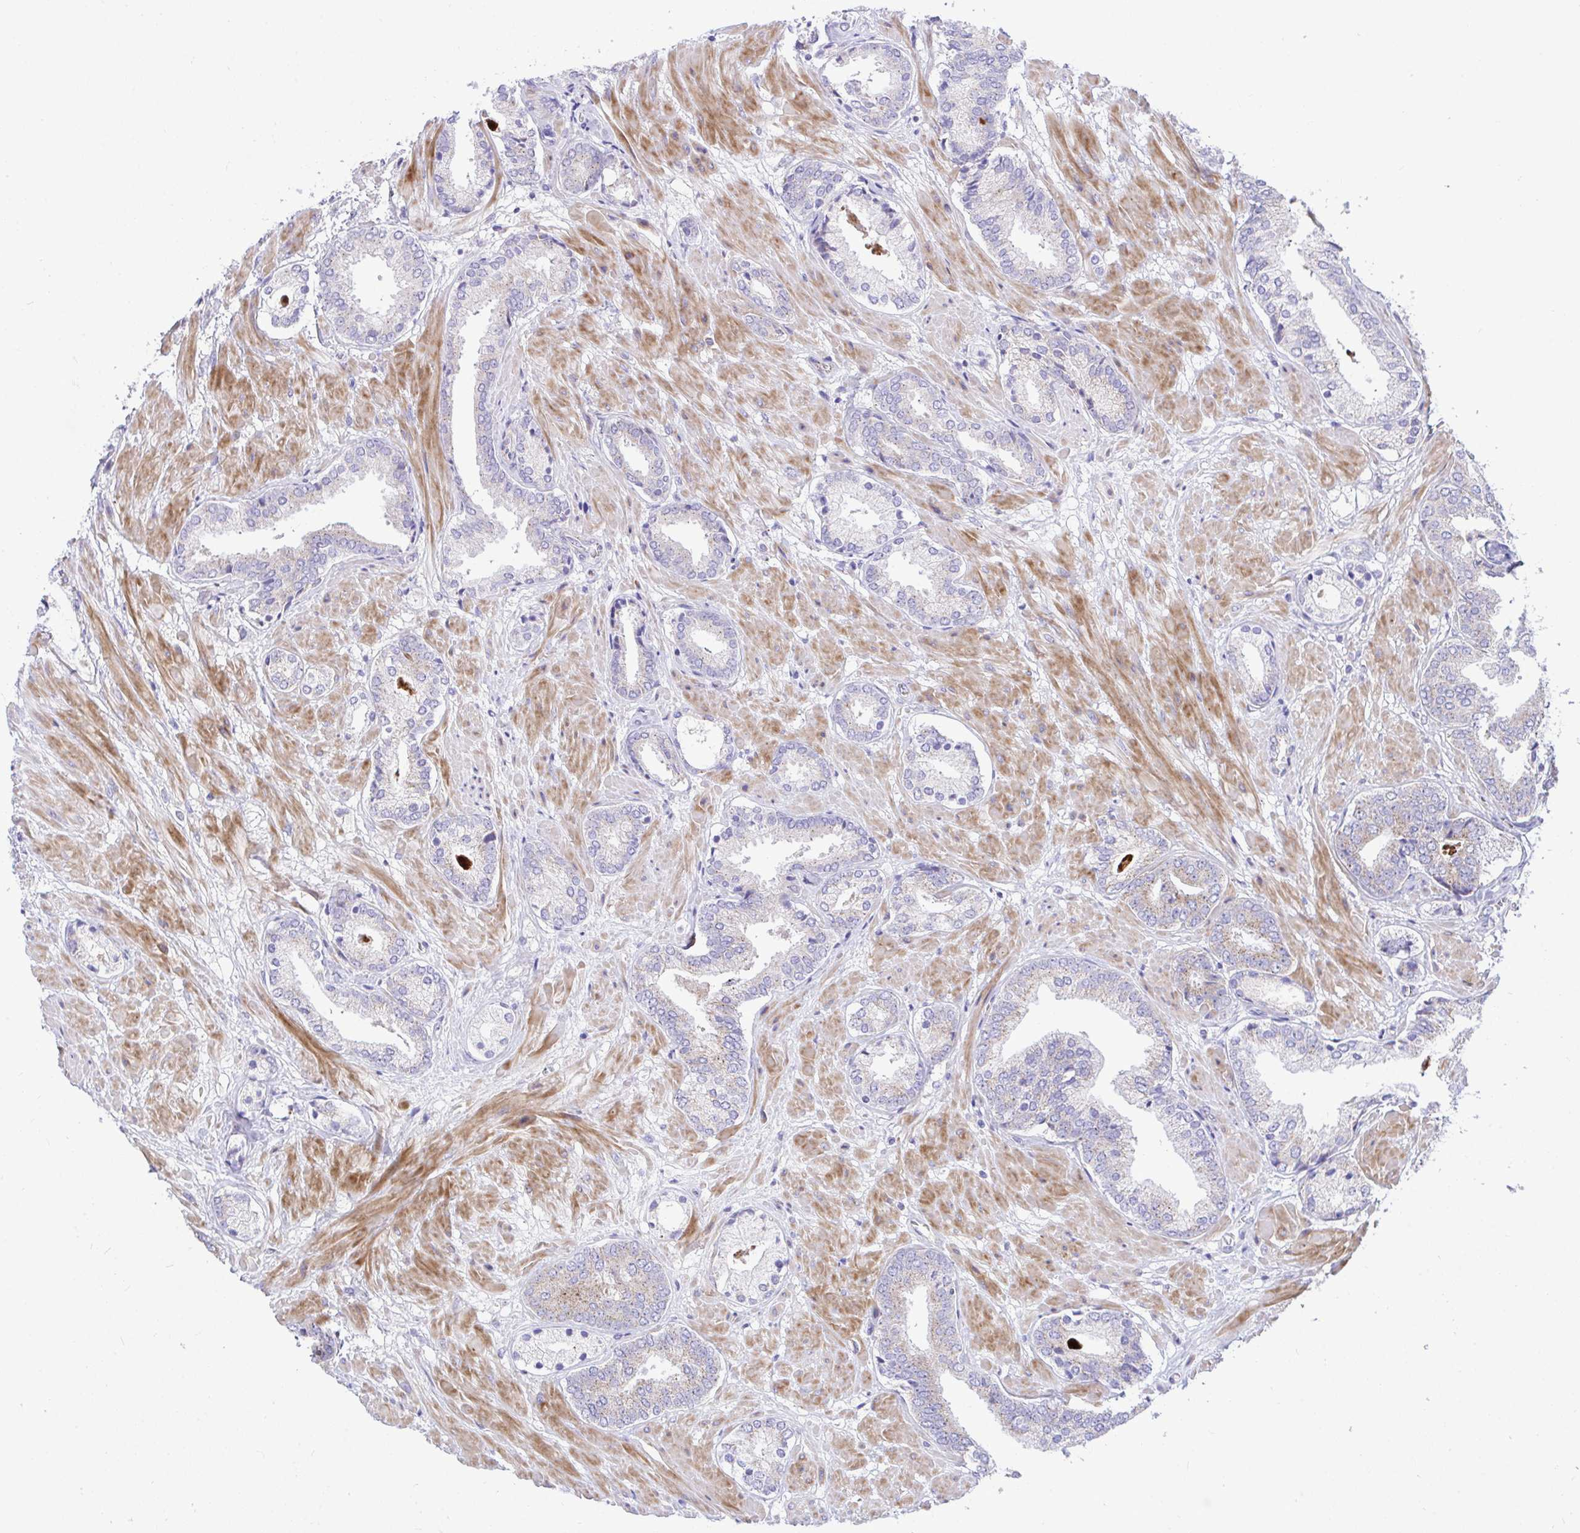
{"staining": {"intensity": "negative", "quantity": "none", "location": "none"}, "tissue": "prostate cancer", "cell_type": "Tumor cells", "image_type": "cancer", "snomed": [{"axis": "morphology", "description": "Adenocarcinoma, High grade"}, {"axis": "topography", "description": "Prostate"}], "caption": "Human adenocarcinoma (high-grade) (prostate) stained for a protein using immunohistochemistry reveals no staining in tumor cells.", "gene": "MRPS16", "patient": {"sex": "male", "age": 56}}